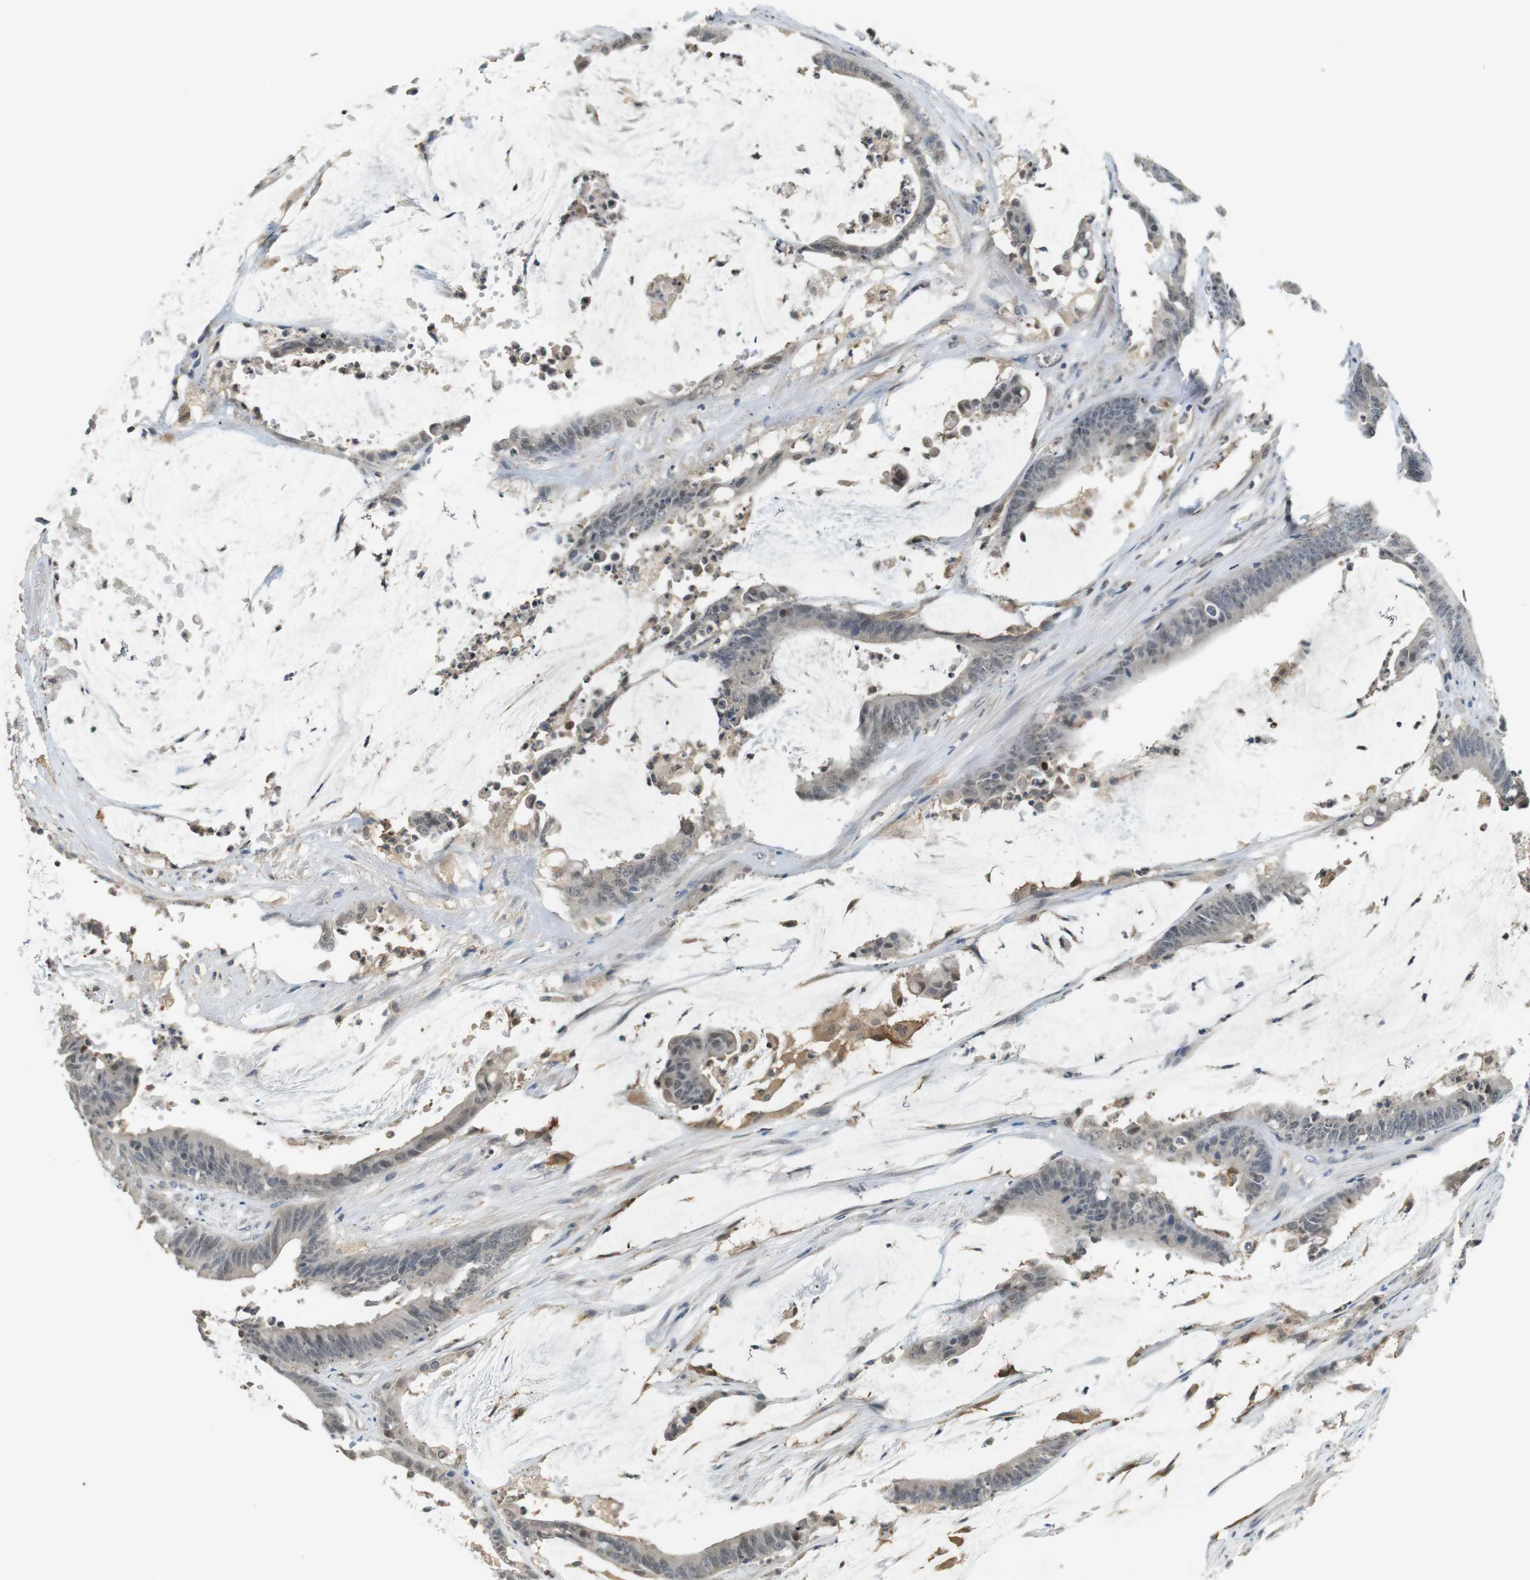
{"staining": {"intensity": "weak", "quantity": "<25%", "location": "nuclear"}, "tissue": "colorectal cancer", "cell_type": "Tumor cells", "image_type": "cancer", "snomed": [{"axis": "morphology", "description": "Adenocarcinoma, NOS"}, {"axis": "topography", "description": "Rectum"}], "caption": "Colorectal cancer was stained to show a protein in brown. There is no significant staining in tumor cells. (DAB immunohistochemistry (IHC) visualized using brightfield microscopy, high magnification).", "gene": "CDK14", "patient": {"sex": "female", "age": 66}}